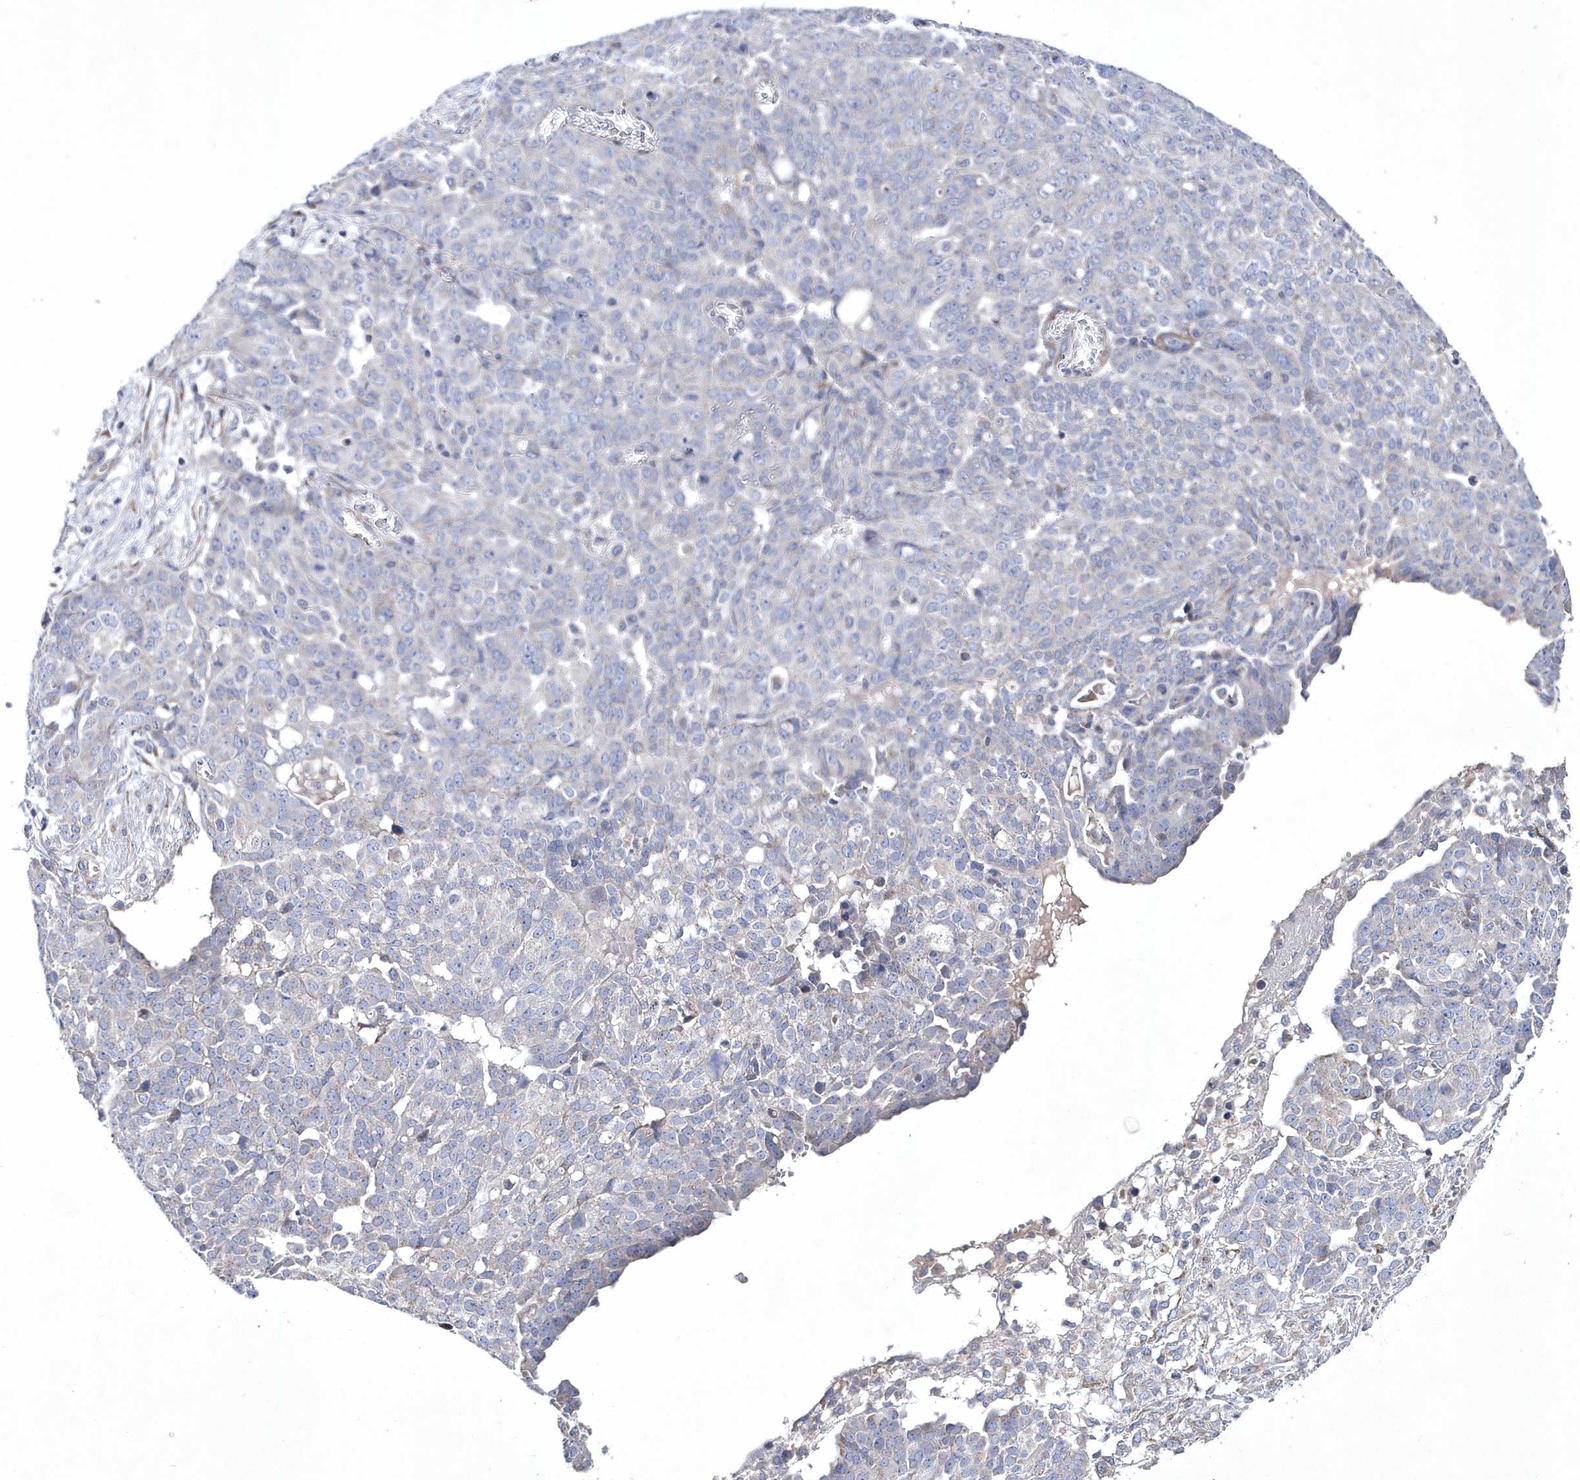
{"staining": {"intensity": "negative", "quantity": "none", "location": "none"}, "tissue": "ovarian cancer", "cell_type": "Tumor cells", "image_type": "cancer", "snomed": [{"axis": "morphology", "description": "Cystadenocarcinoma, serous, NOS"}, {"axis": "topography", "description": "Soft tissue"}, {"axis": "topography", "description": "Ovary"}], "caption": "Human ovarian cancer stained for a protein using immunohistochemistry (IHC) exhibits no staining in tumor cells.", "gene": "METTL8", "patient": {"sex": "female", "age": 57}}